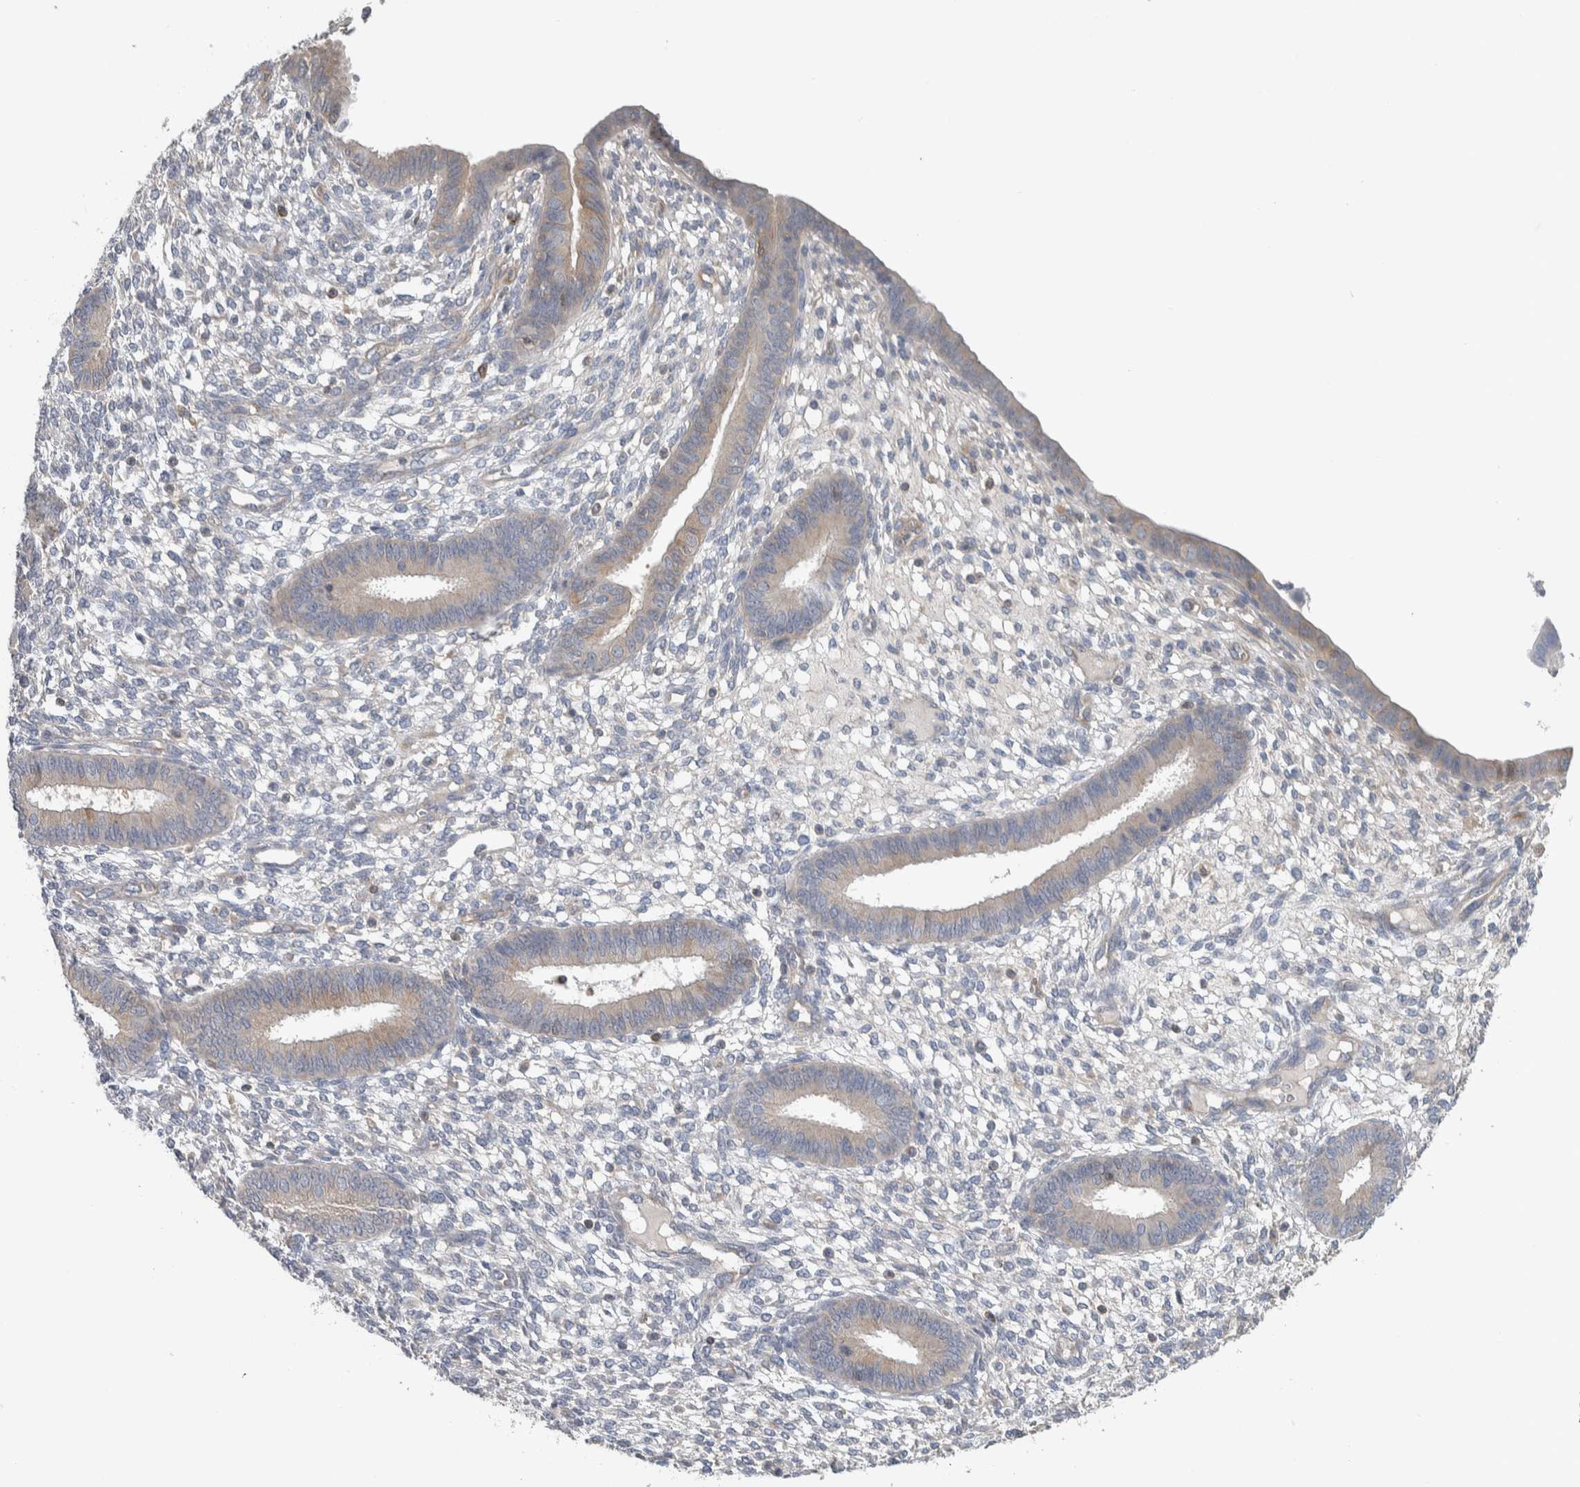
{"staining": {"intensity": "negative", "quantity": "none", "location": "none"}, "tissue": "endometrium", "cell_type": "Cells in endometrial stroma", "image_type": "normal", "snomed": [{"axis": "morphology", "description": "Normal tissue, NOS"}, {"axis": "topography", "description": "Endometrium"}], "caption": "This is an immunohistochemistry micrograph of unremarkable human endometrium. There is no staining in cells in endometrial stroma.", "gene": "NFKB2", "patient": {"sex": "female", "age": 46}}